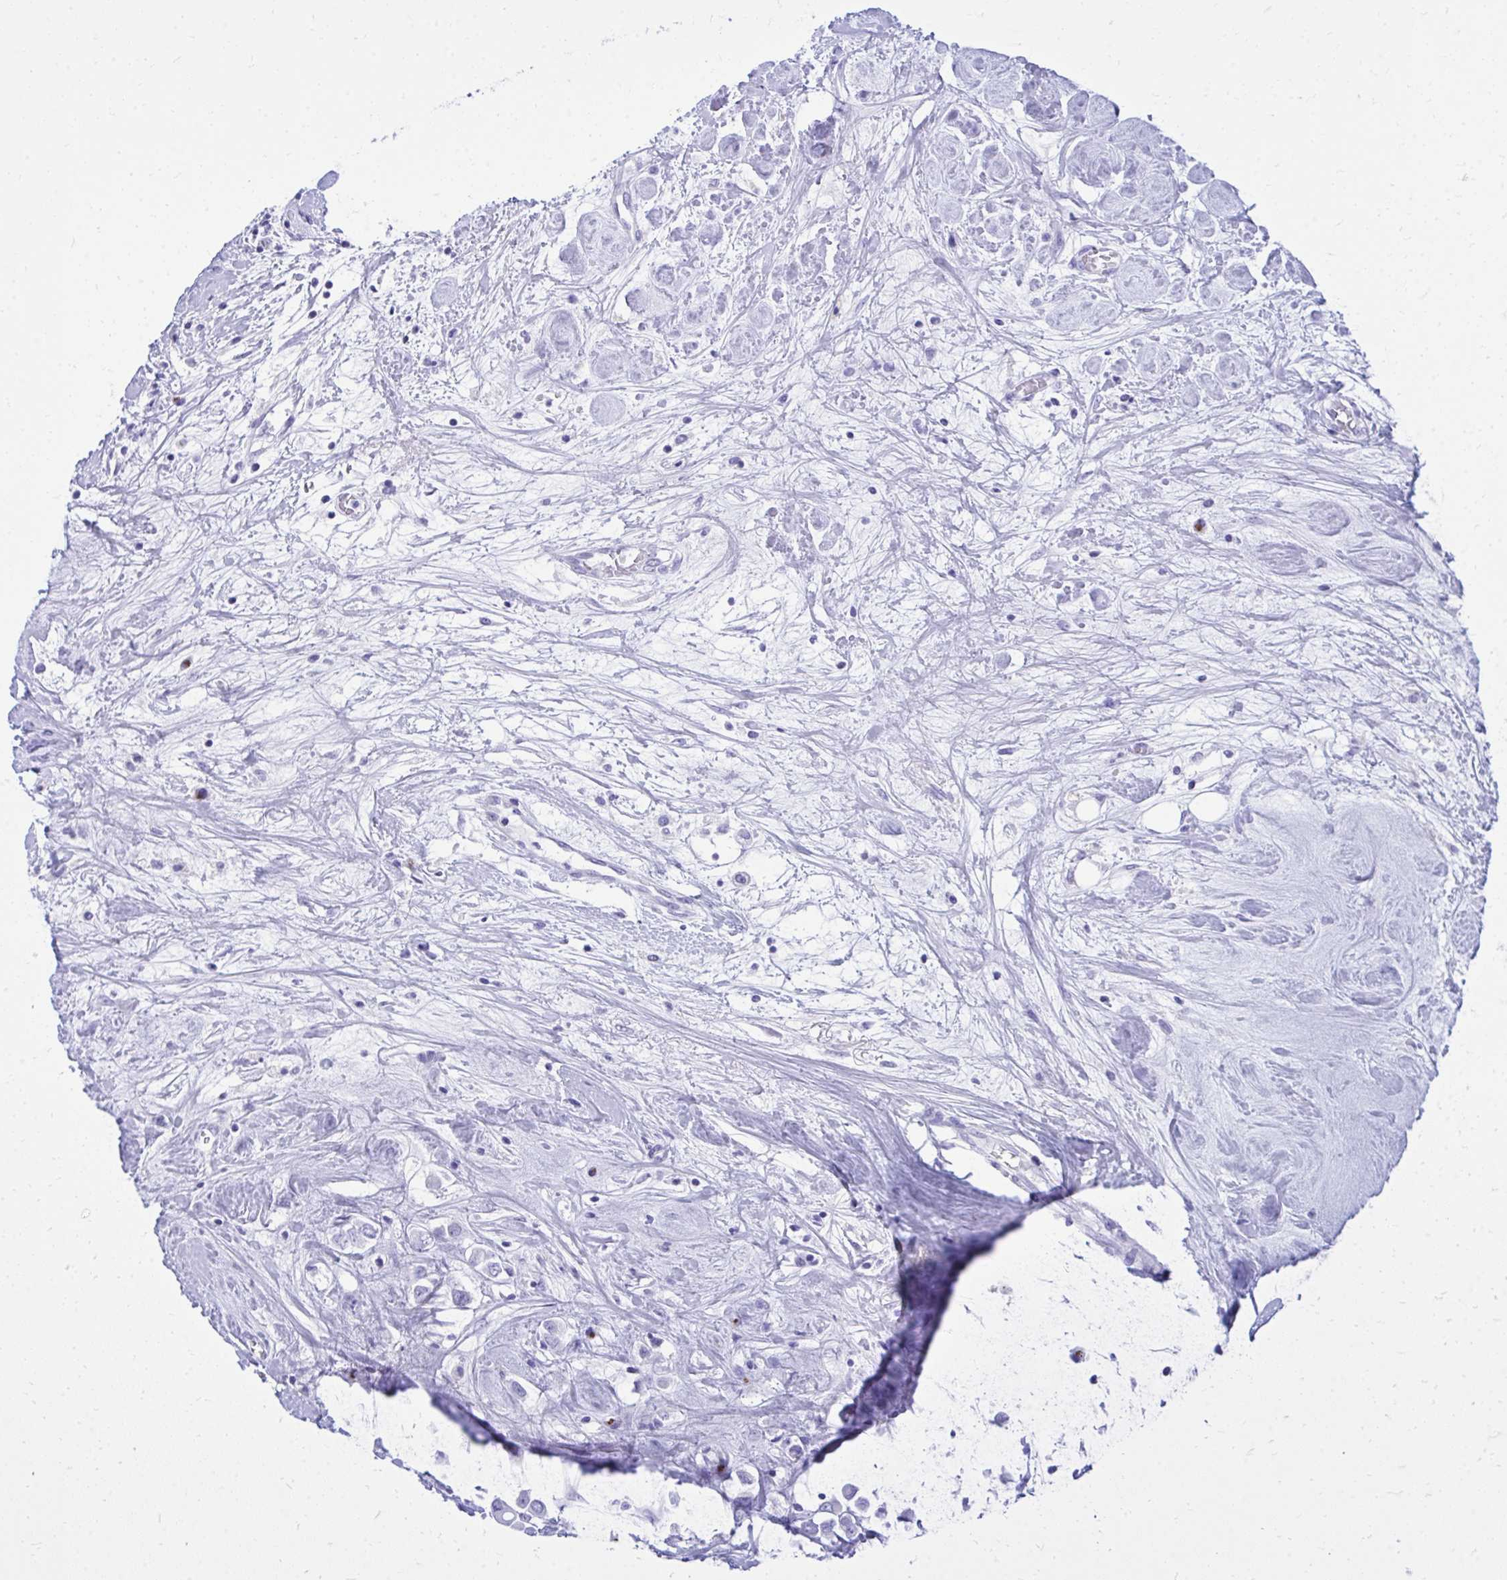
{"staining": {"intensity": "negative", "quantity": "none", "location": "none"}, "tissue": "breast cancer", "cell_type": "Tumor cells", "image_type": "cancer", "snomed": [{"axis": "morphology", "description": "Duct carcinoma"}, {"axis": "topography", "description": "Breast"}], "caption": "Breast intraductal carcinoma was stained to show a protein in brown. There is no significant positivity in tumor cells.", "gene": "ANKDD1B", "patient": {"sex": "female", "age": 61}}